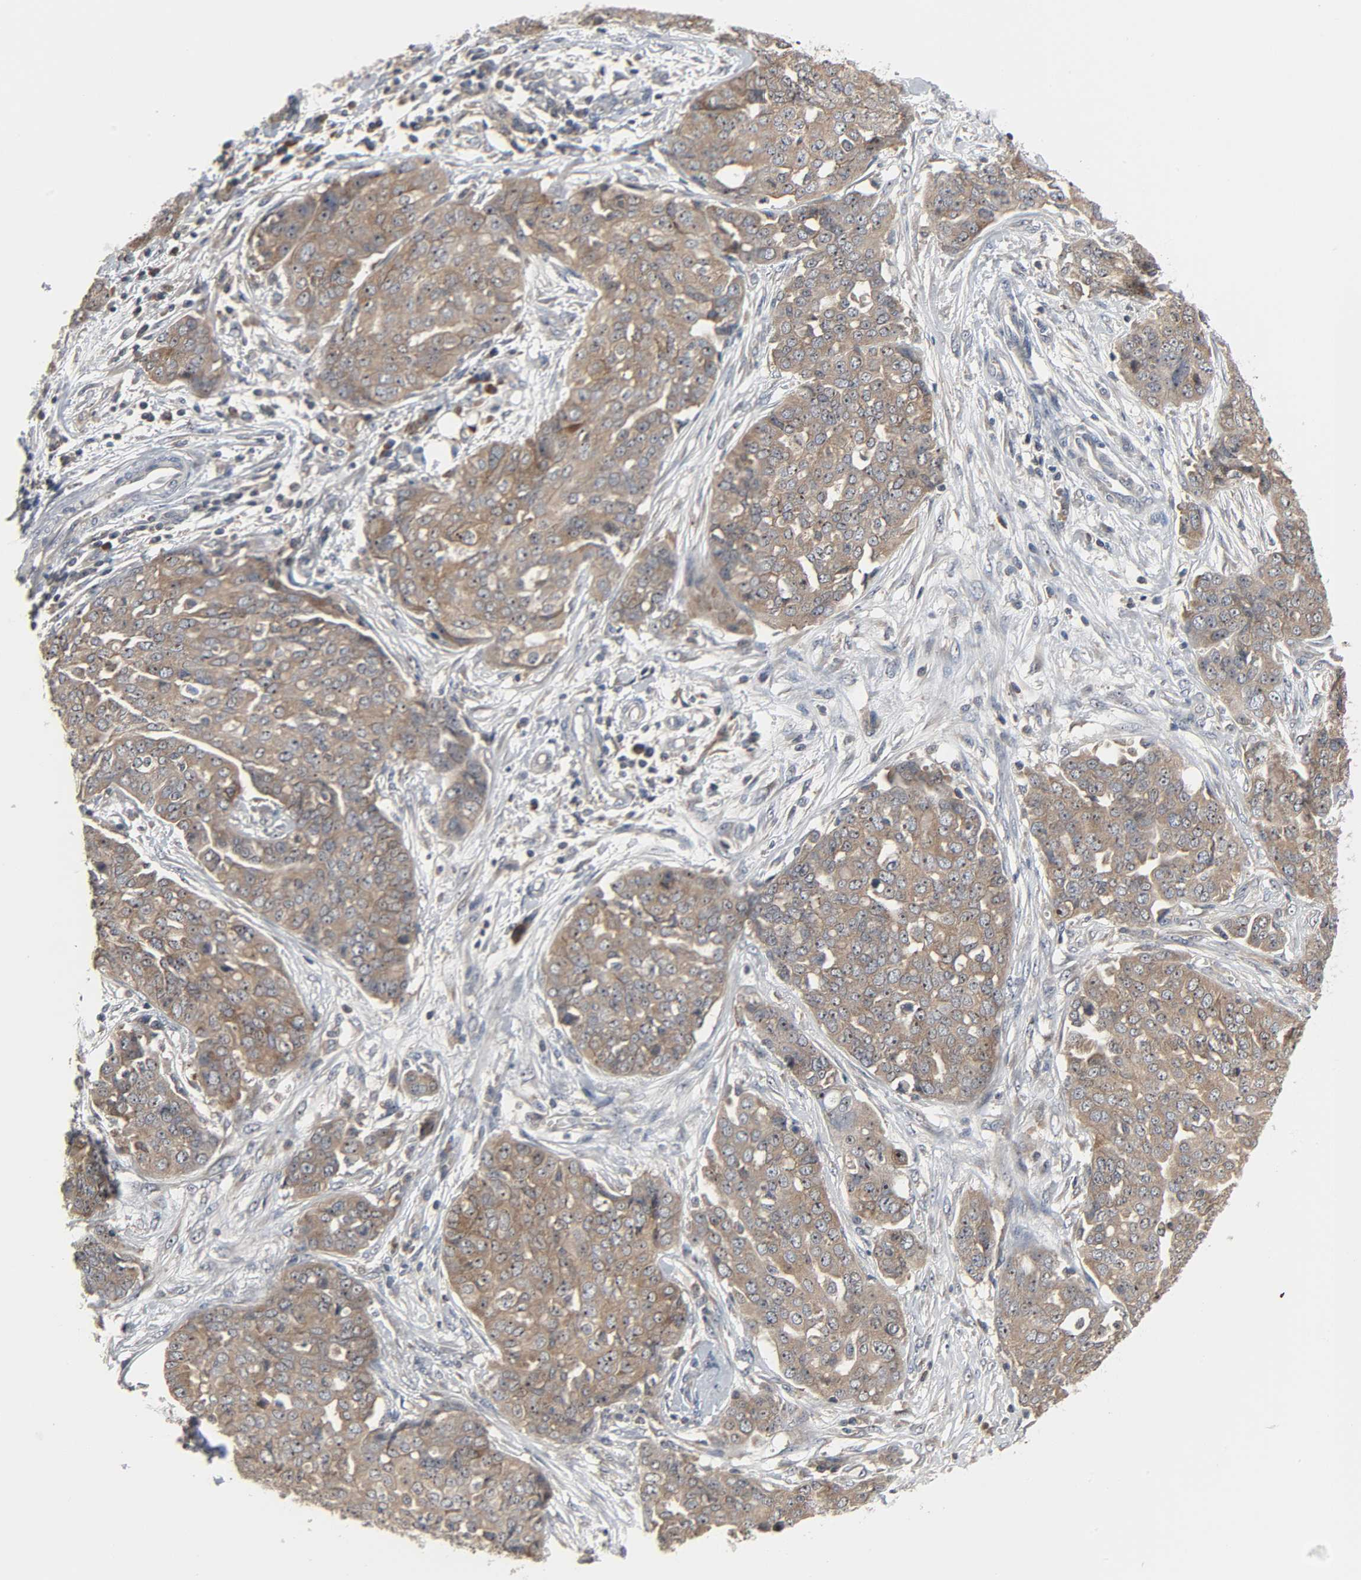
{"staining": {"intensity": "moderate", "quantity": ">75%", "location": "cytoplasmic/membranous,nuclear"}, "tissue": "ovarian cancer", "cell_type": "Tumor cells", "image_type": "cancer", "snomed": [{"axis": "morphology", "description": "Cystadenocarcinoma, serous, NOS"}, {"axis": "topography", "description": "Soft tissue"}, {"axis": "topography", "description": "Ovary"}], "caption": "IHC of ovarian cancer (serous cystadenocarcinoma) shows medium levels of moderate cytoplasmic/membranous and nuclear expression in approximately >75% of tumor cells. (IHC, brightfield microscopy, high magnification).", "gene": "PLEKHA2", "patient": {"sex": "female", "age": 57}}